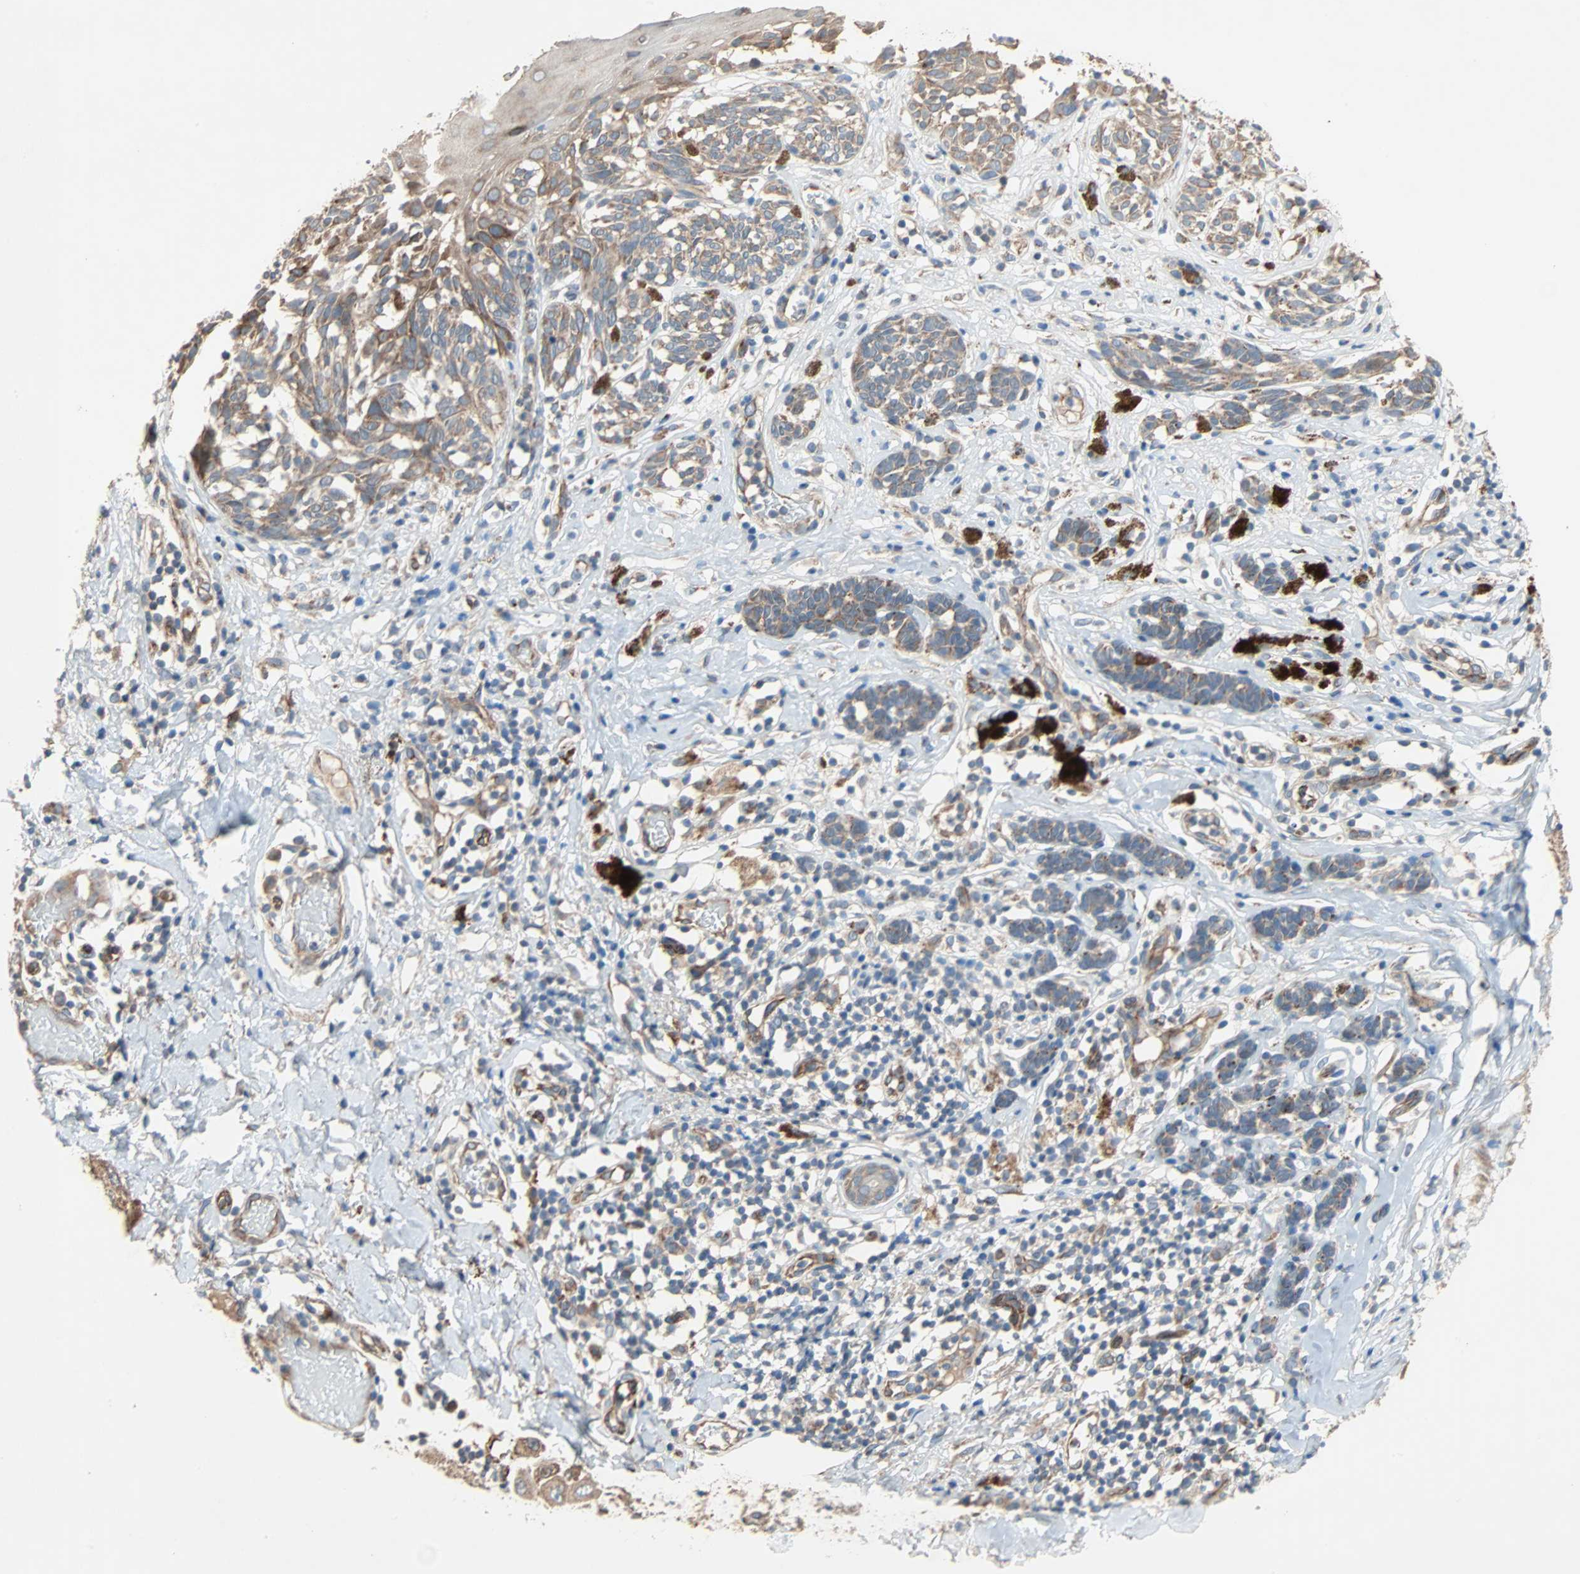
{"staining": {"intensity": "moderate", "quantity": ">75%", "location": "cytoplasmic/membranous"}, "tissue": "melanoma", "cell_type": "Tumor cells", "image_type": "cancer", "snomed": [{"axis": "morphology", "description": "Malignant melanoma, NOS"}, {"axis": "topography", "description": "Skin"}], "caption": "Moderate cytoplasmic/membranous protein positivity is present in approximately >75% of tumor cells in melanoma. The staining was performed using DAB, with brown indicating positive protein expression. Nuclei are stained blue with hematoxylin.", "gene": "XYLT1", "patient": {"sex": "male", "age": 64}}